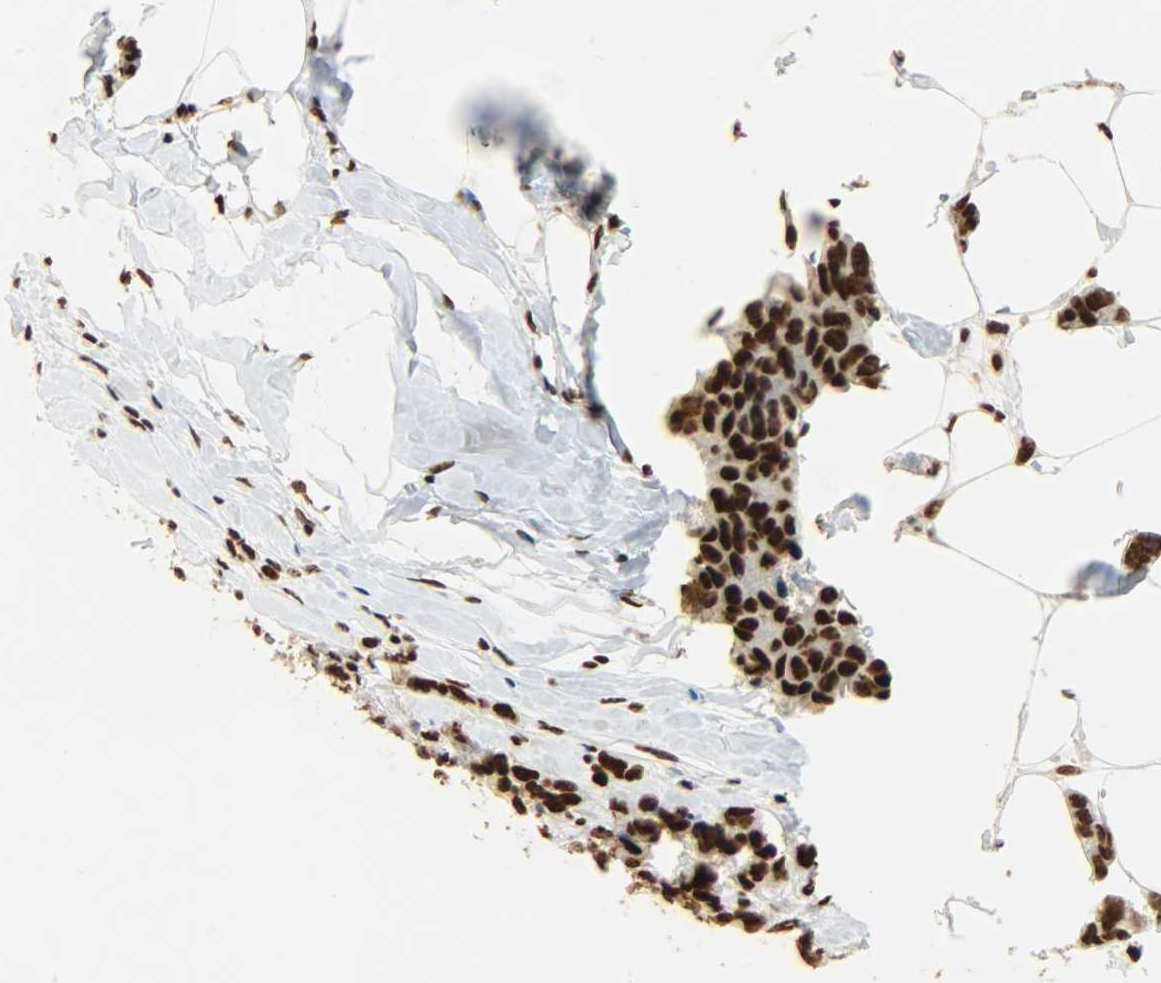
{"staining": {"intensity": "strong", "quantity": ">75%", "location": "nuclear"}, "tissue": "breast cancer", "cell_type": "Tumor cells", "image_type": "cancer", "snomed": [{"axis": "morphology", "description": "Normal tissue, NOS"}, {"axis": "morphology", "description": "Duct carcinoma"}, {"axis": "topography", "description": "Breast"}], "caption": "Protein analysis of intraductal carcinoma (breast) tissue shows strong nuclear staining in approximately >75% of tumor cells.", "gene": "KHDRBS1", "patient": {"sex": "female", "age": 50}}